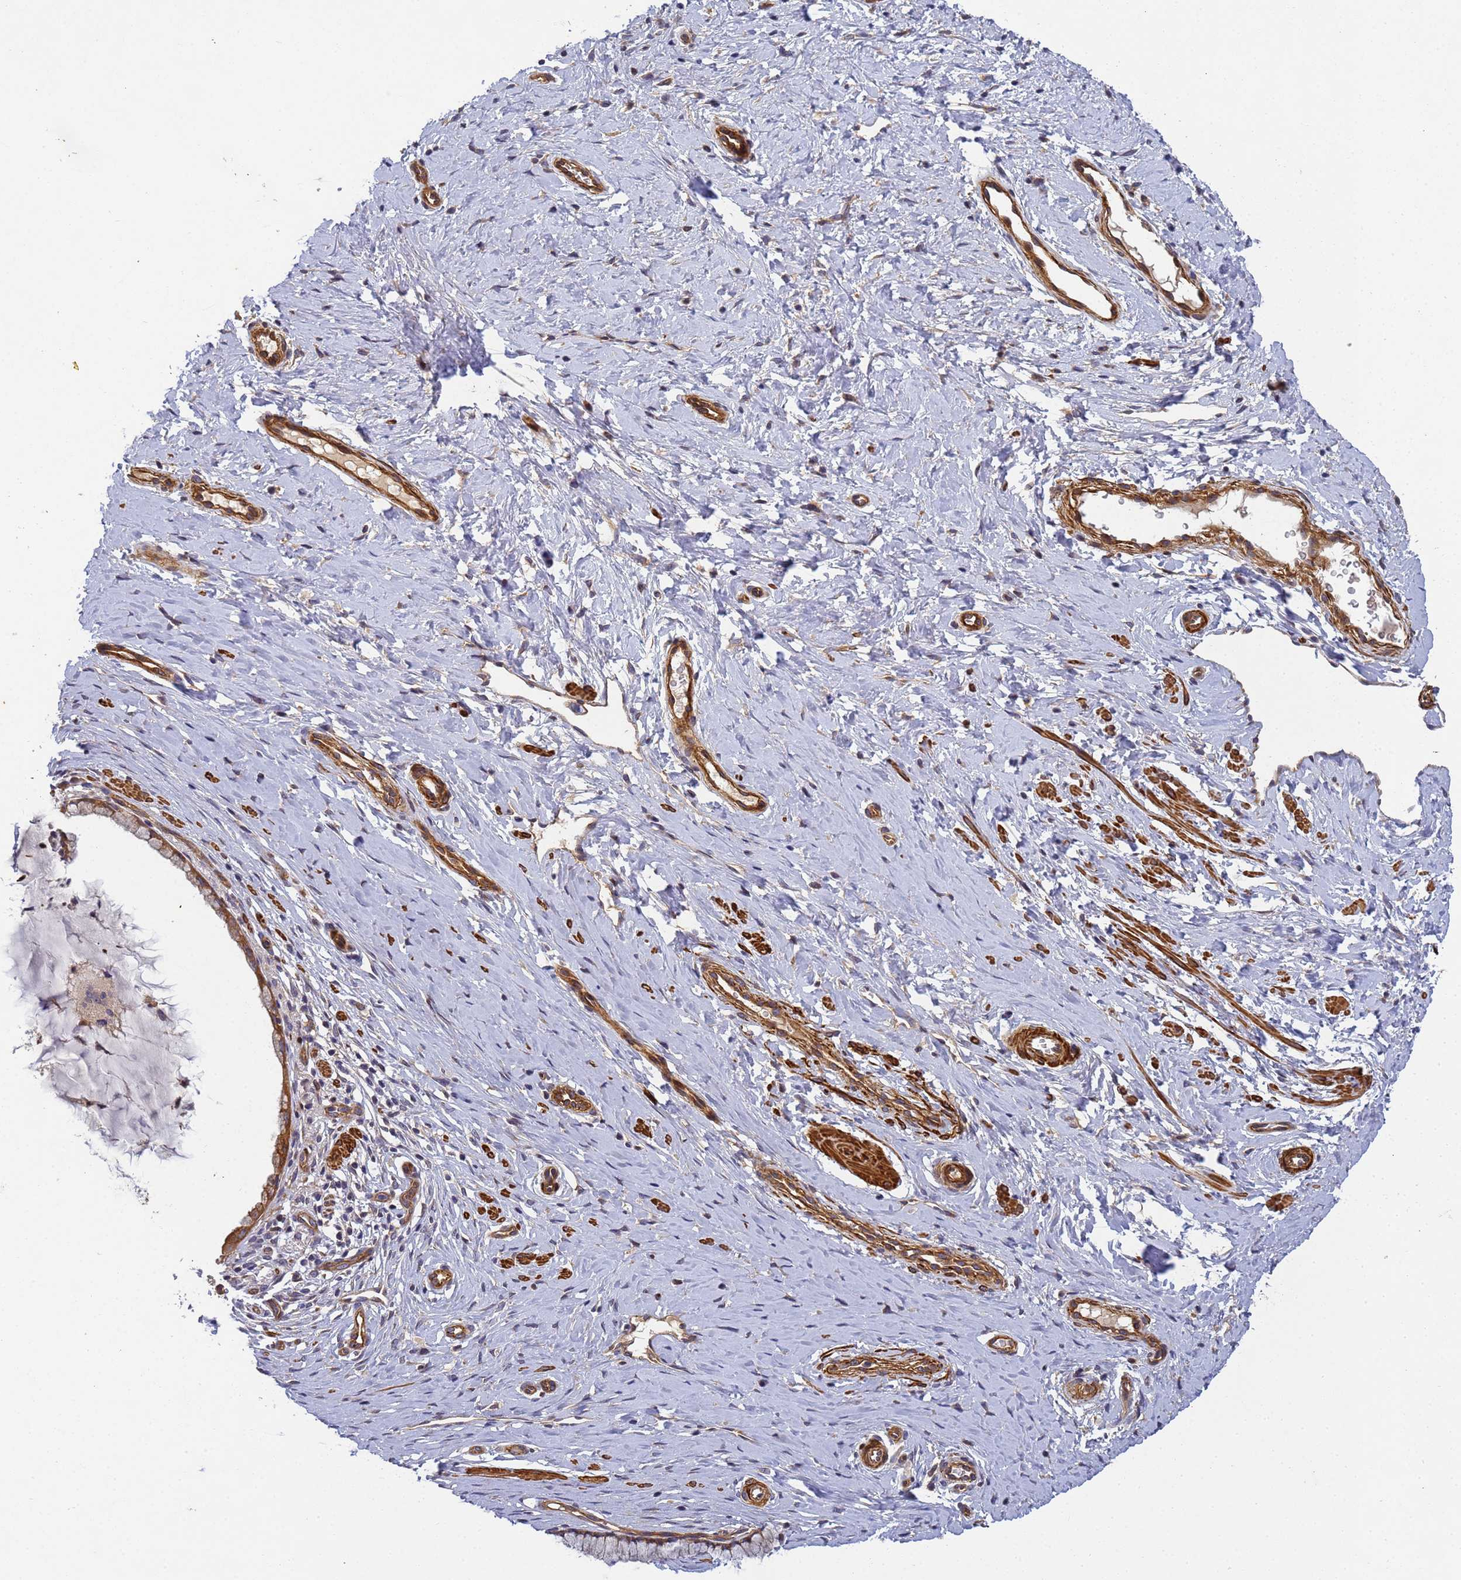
{"staining": {"intensity": "moderate", "quantity": ">75%", "location": "cytoplasmic/membranous"}, "tissue": "cervix", "cell_type": "Glandular cells", "image_type": "normal", "snomed": [{"axis": "morphology", "description": "Normal tissue, NOS"}, {"axis": "topography", "description": "Cervix"}], "caption": "Human cervix stained with a brown dye exhibits moderate cytoplasmic/membranous positive expression in about >75% of glandular cells.", "gene": "RALGAPA2", "patient": {"sex": "female", "age": 36}}